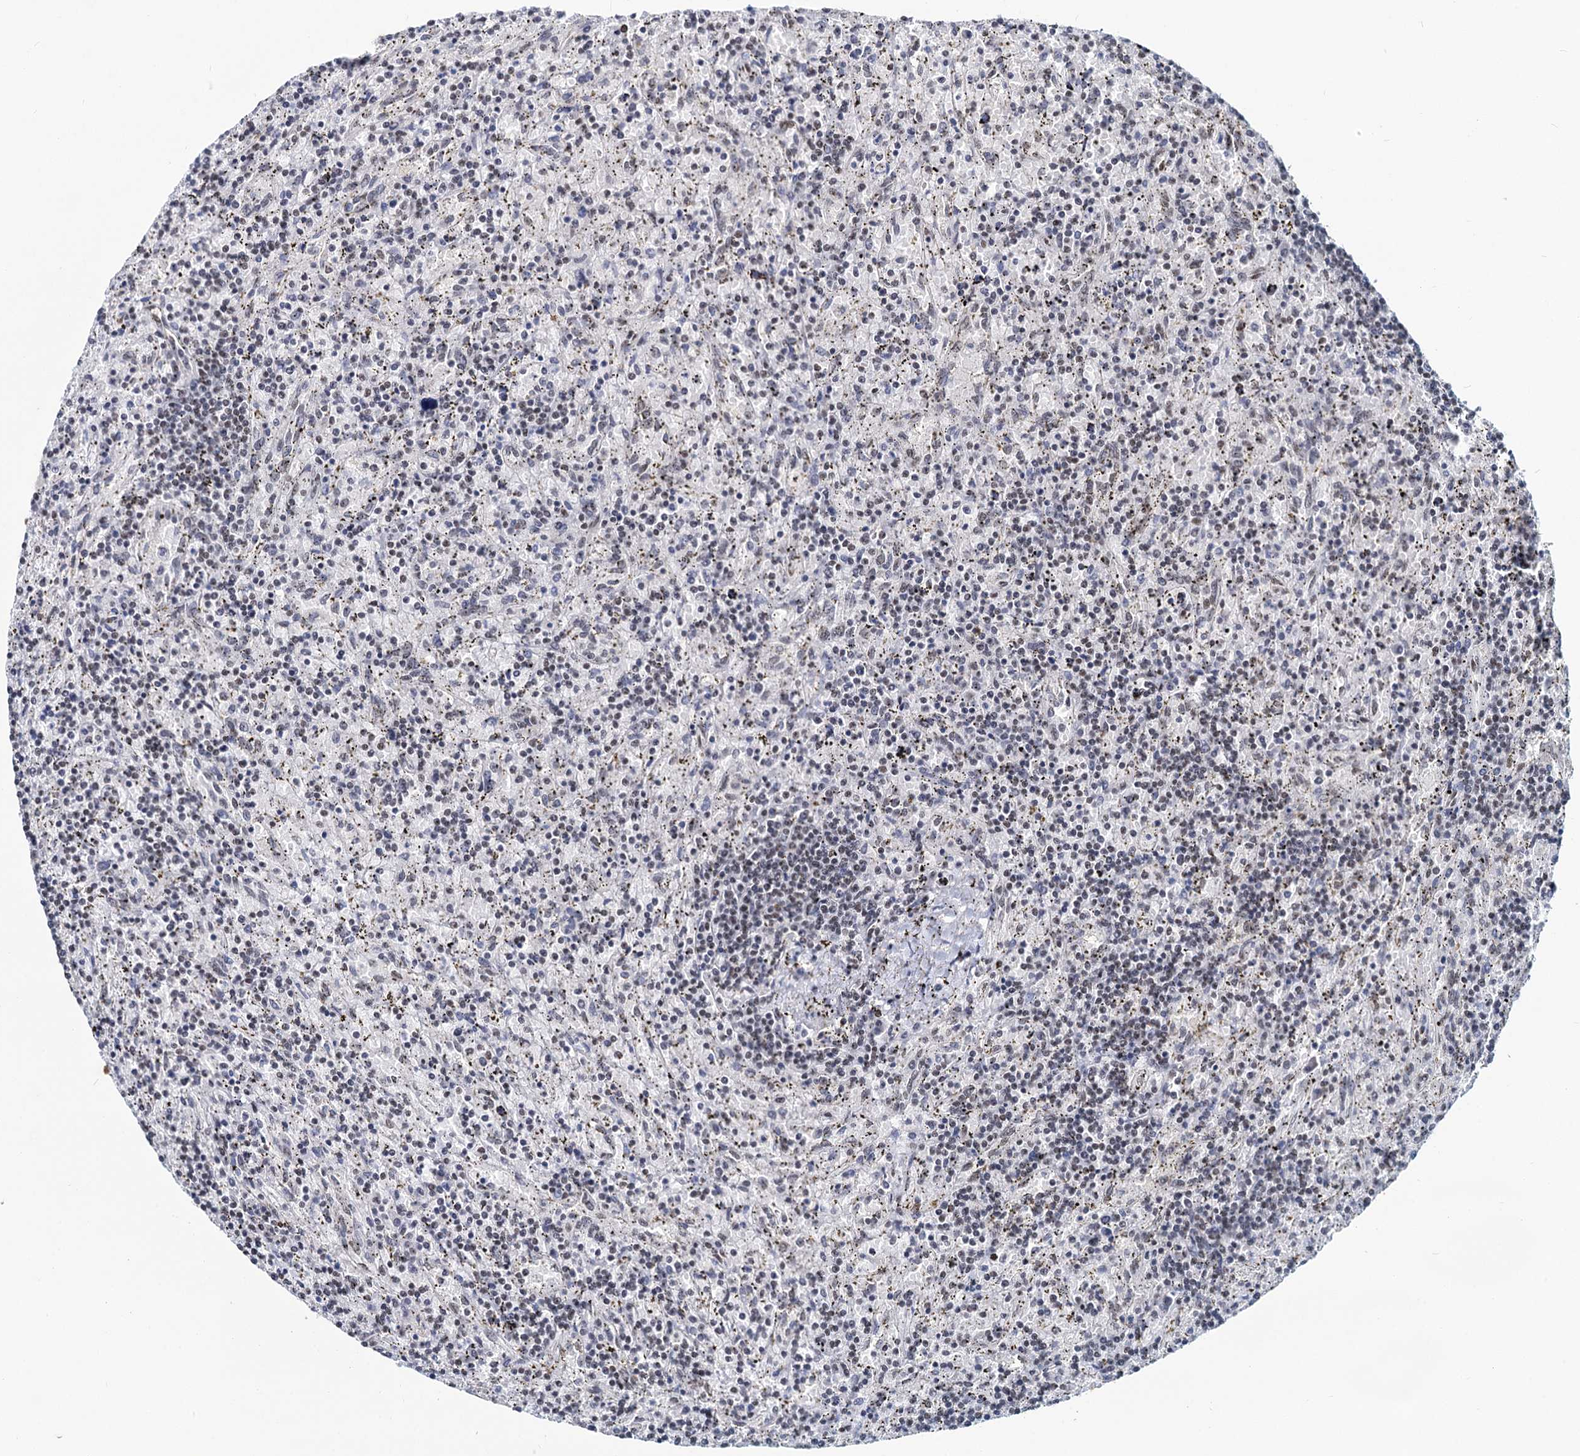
{"staining": {"intensity": "weak", "quantity": "<25%", "location": "nuclear"}, "tissue": "lymphoma", "cell_type": "Tumor cells", "image_type": "cancer", "snomed": [{"axis": "morphology", "description": "Malignant lymphoma, non-Hodgkin's type, Low grade"}, {"axis": "topography", "description": "Spleen"}], "caption": "Human lymphoma stained for a protein using immunohistochemistry exhibits no expression in tumor cells.", "gene": "METTL14", "patient": {"sex": "male", "age": 76}}